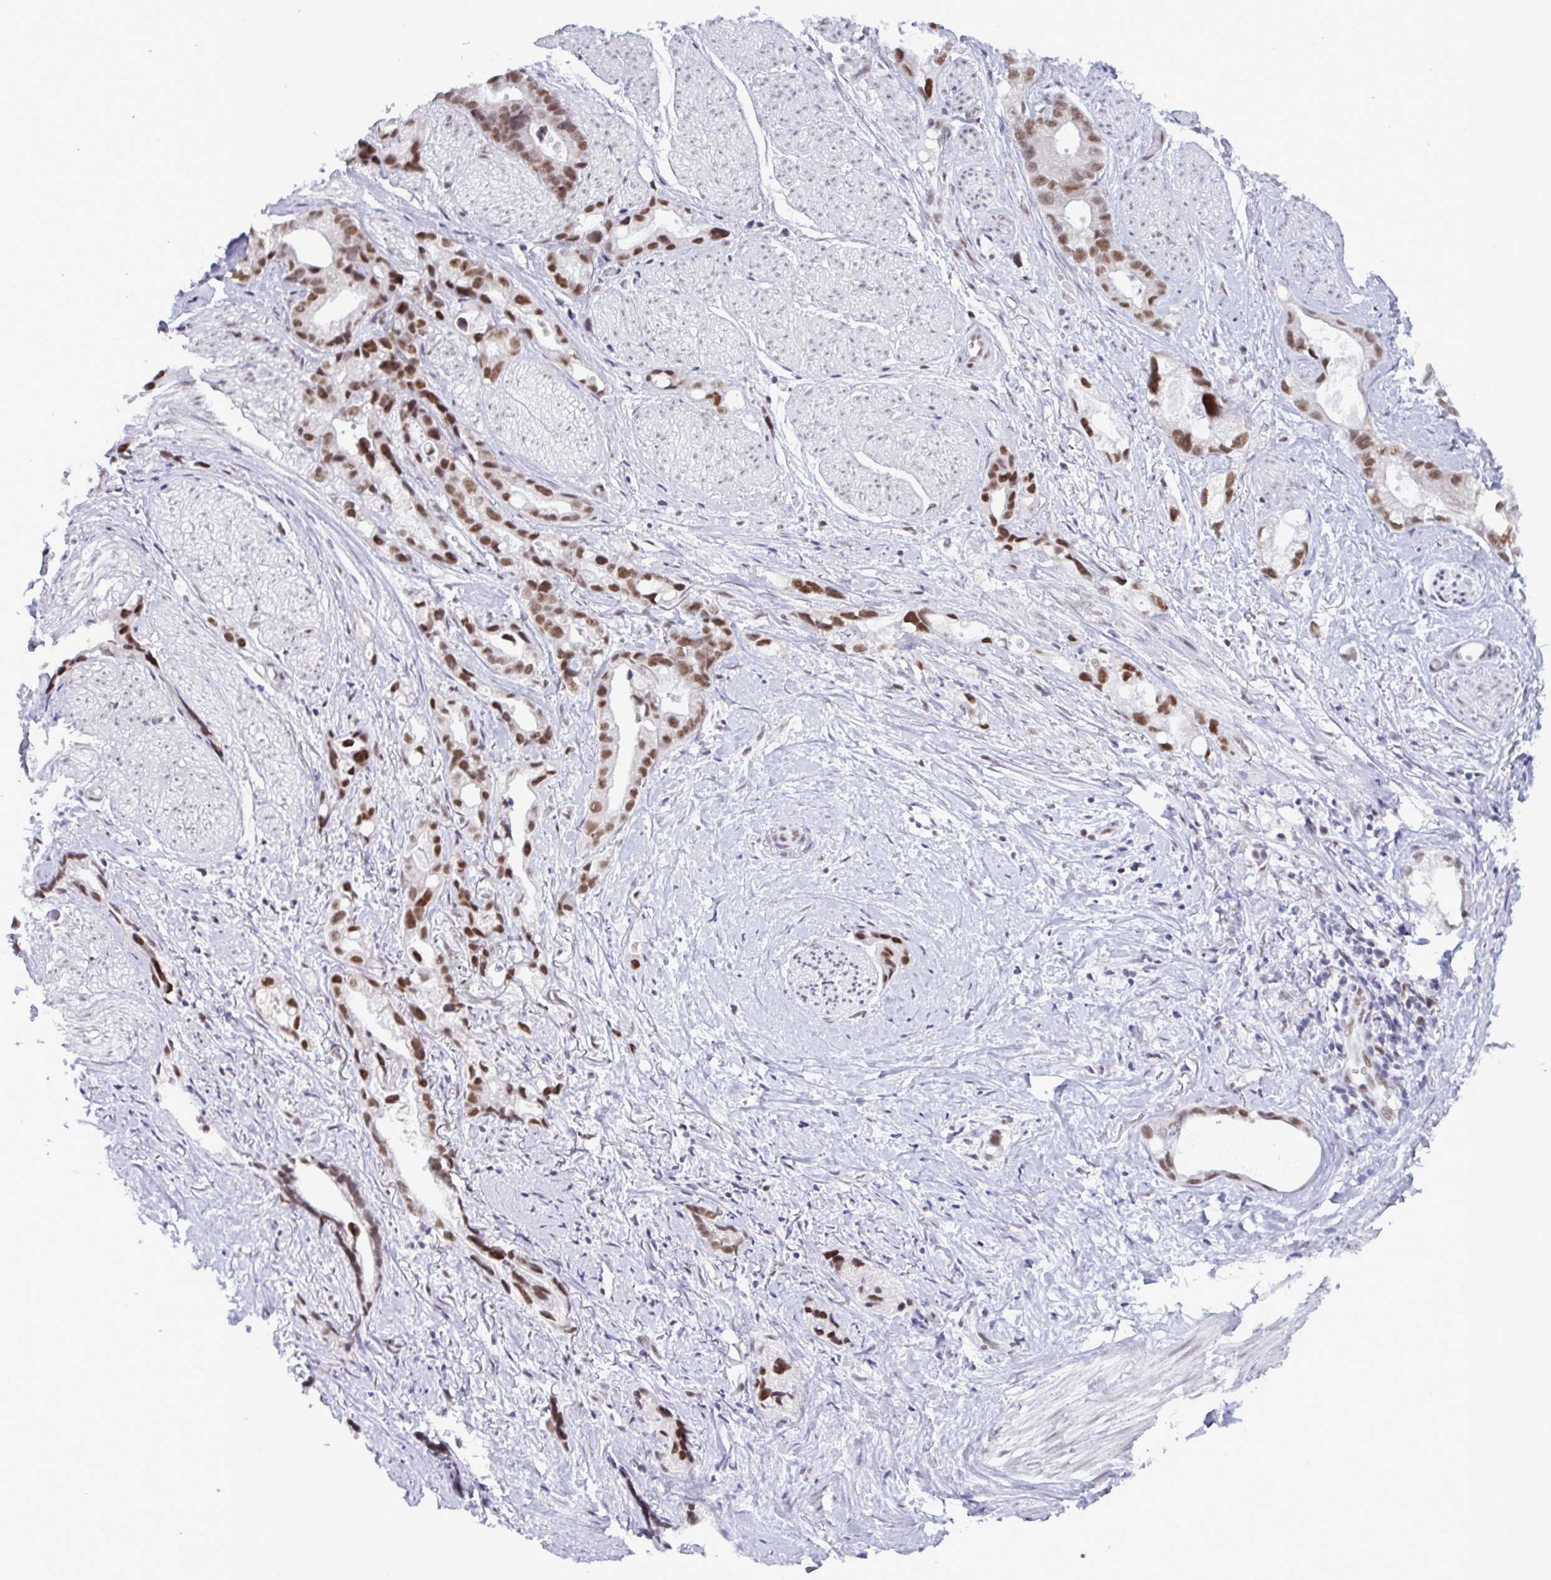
{"staining": {"intensity": "moderate", "quantity": ">75%", "location": "nuclear"}, "tissue": "stomach cancer", "cell_type": "Tumor cells", "image_type": "cancer", "snomed": [{"axis": "morphology", "description": "Adenocarcinoma, NOS"}, {"axis": "topography", "description": "Stomach"}], "caption": "Moderate nuclear positivity is identified in approximately >75% of tumor cells in adenocarcinoma (stomach). (DAB (3,3'-diaminobenzidine) IHC with brightfield microscopy, high magnification).", "gene": "PPP1R10", "patient": {"sex": "male", "age": 55}}